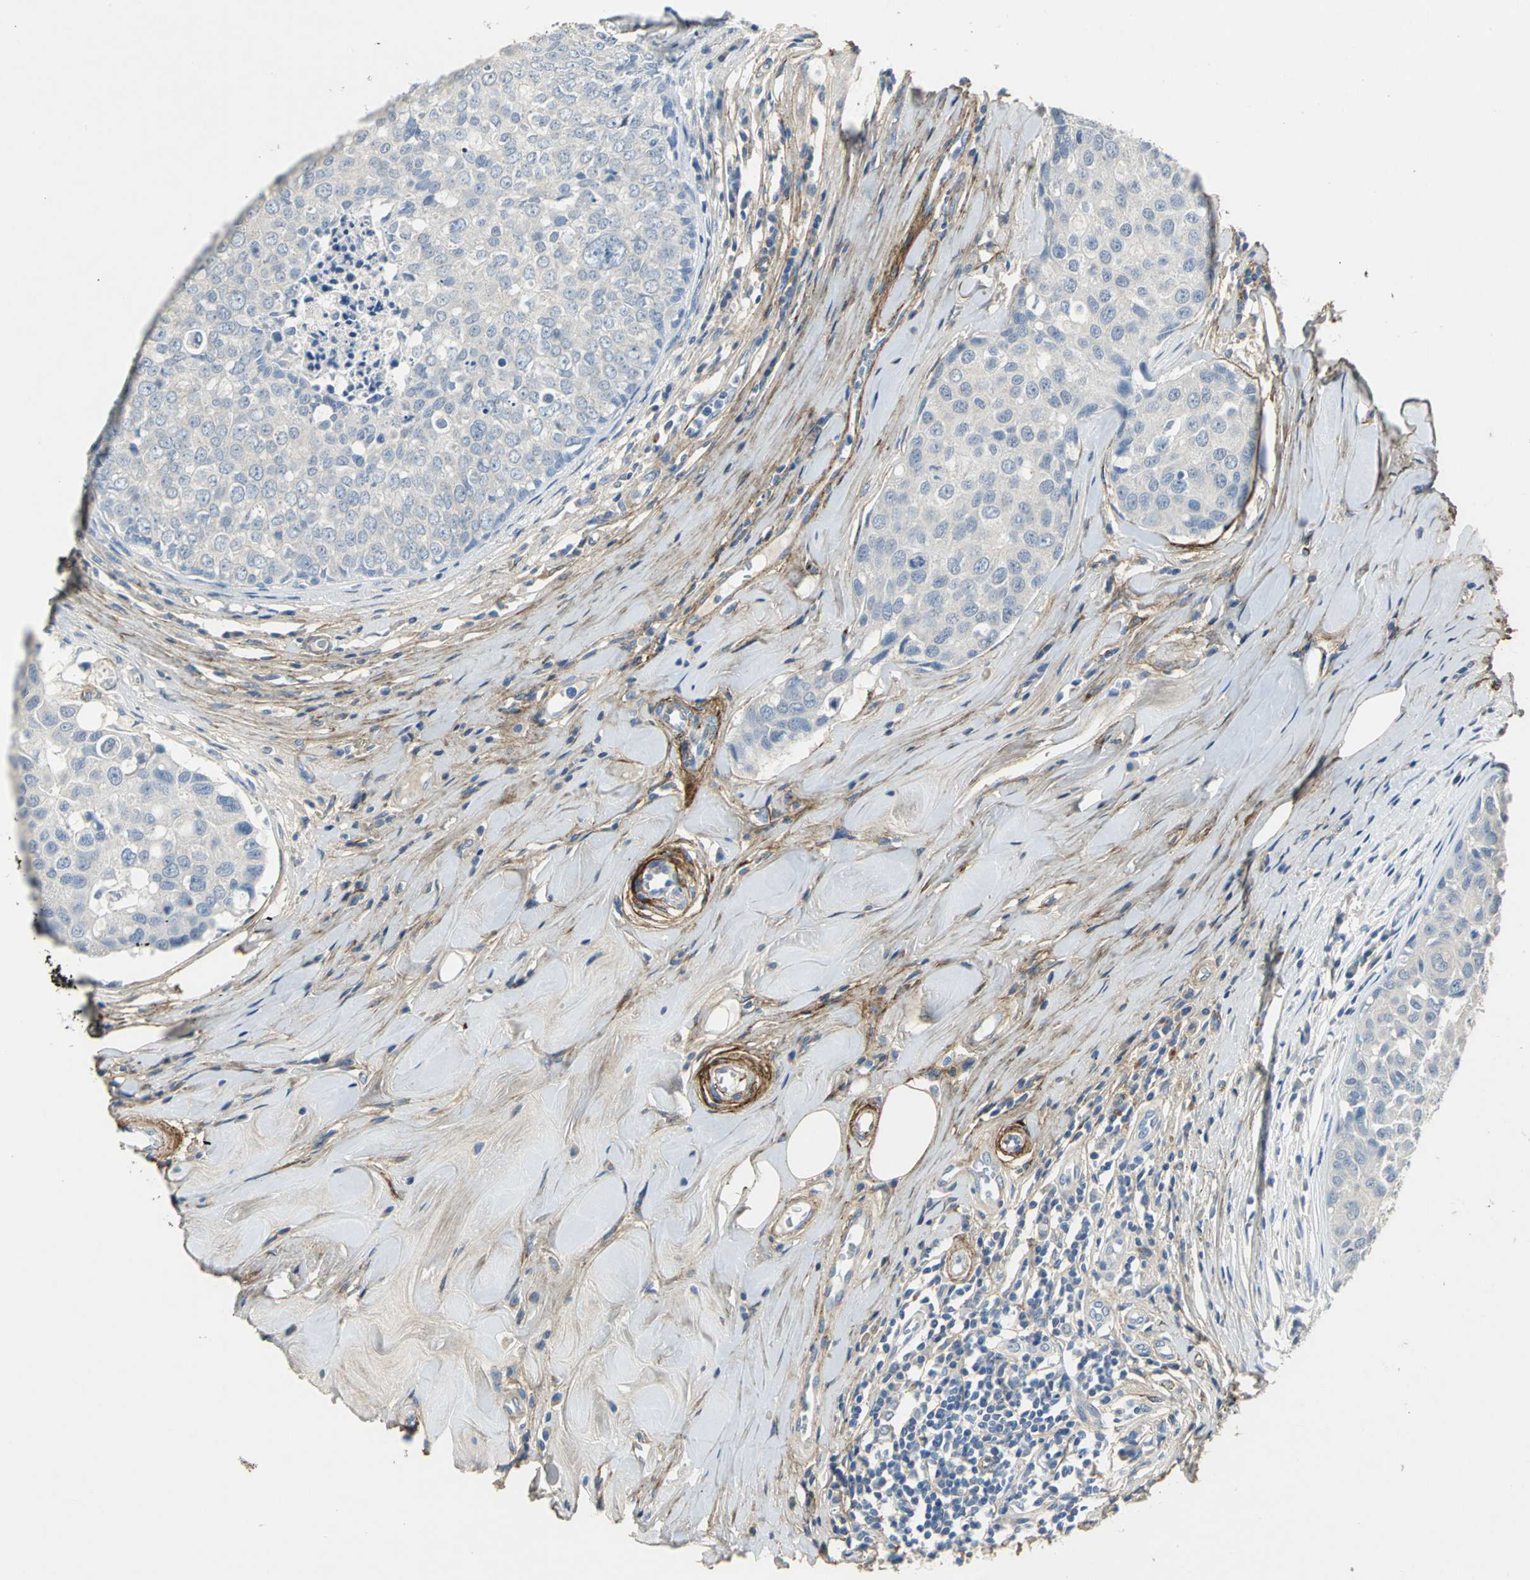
{"staining": {"intensity": "negative", "quantity": "none", "location": "none"}, "tissue": "breast cancer", "cell_type": "Tumor cells", "image_type": "cancer", "snomed": [{"axis": "morphology", "description": "Duct carcinoma"}, {"axis": "topography", "description": "Breast"}], "caption": "IHC image of neoplastic tissue: human breast infiltrating ductal carcinoma stained with DAB displays no significant protein expression in tumor cells.", "gene": "EFNB3", "patient": {"sex": "female", "age": 27}}